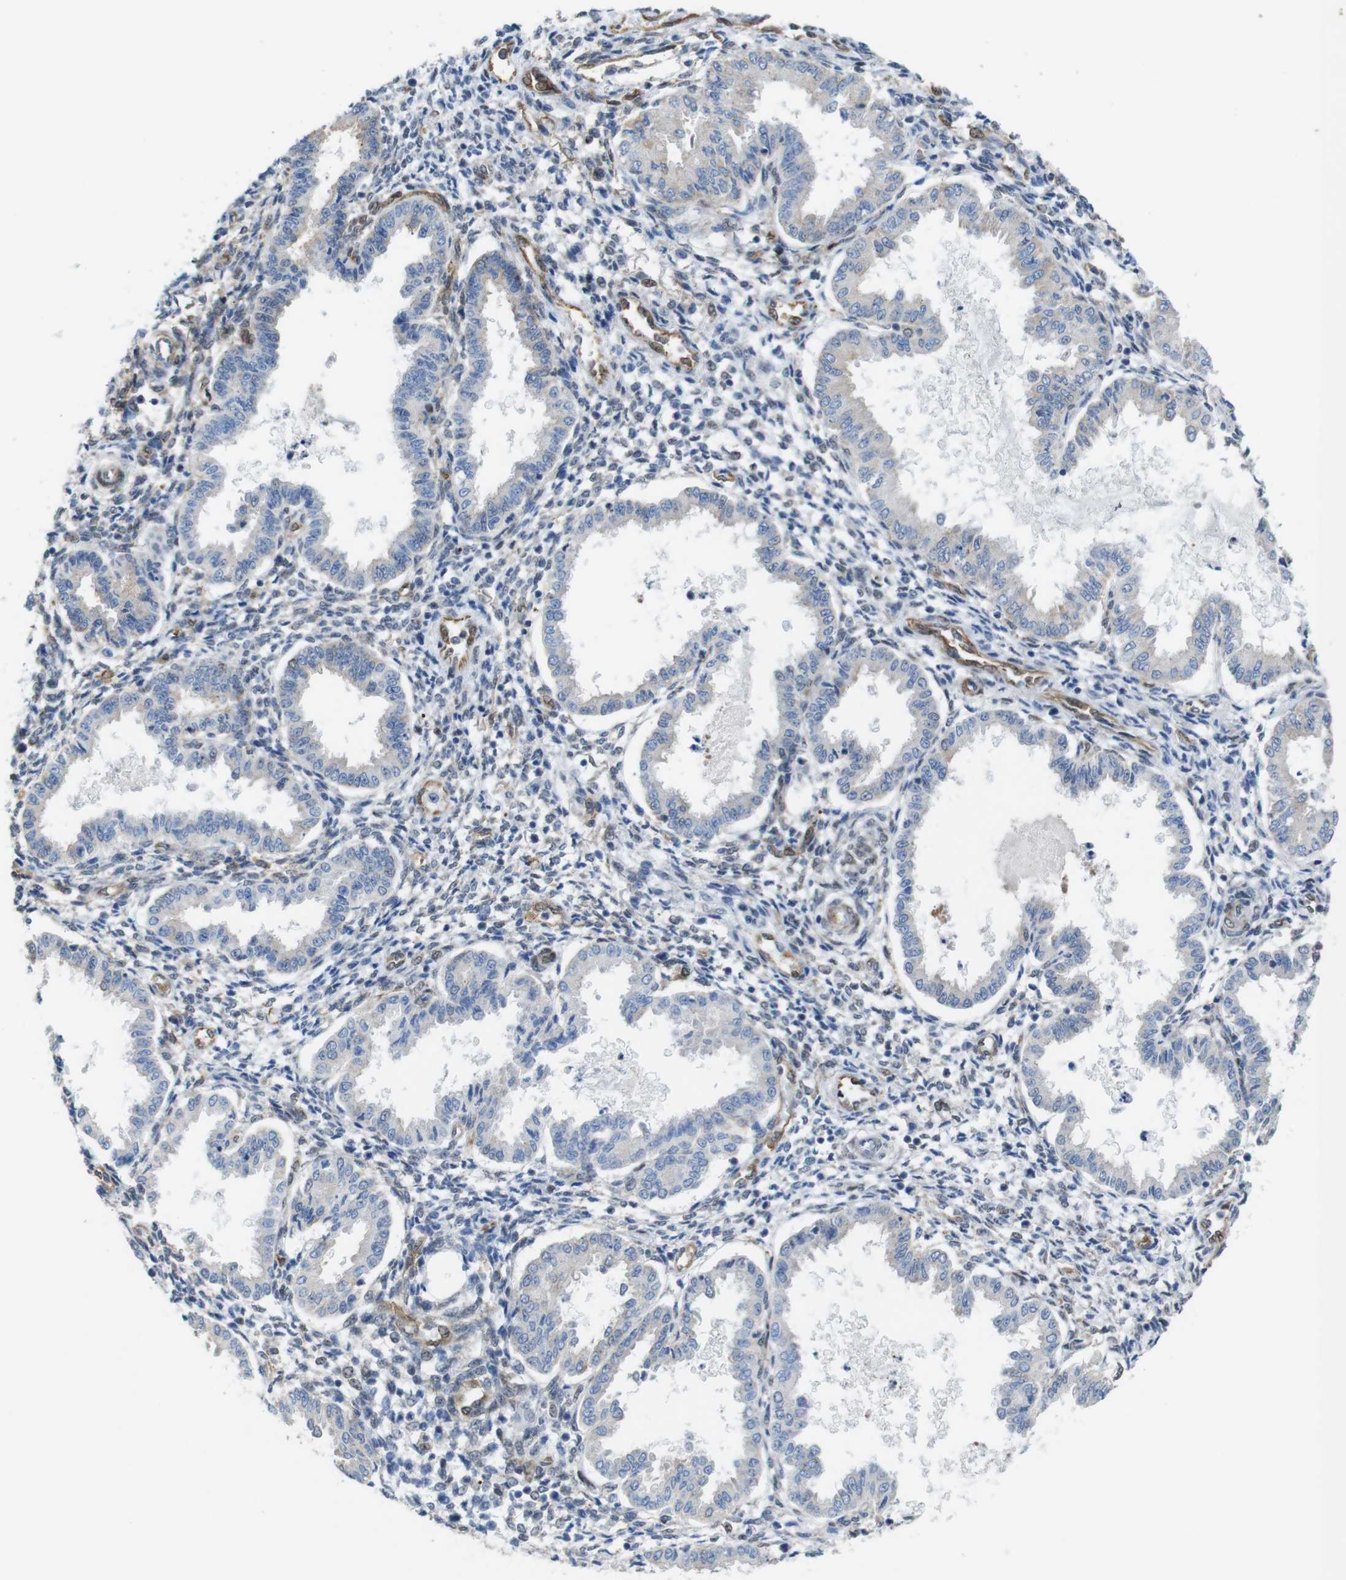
{"staining": {"intensity": "weak", "quantity": "<25%", "location": "cytoplasmic/membranous"}, "tissue": "endometrium", "cell_type": "Cells in endometrial stroma", "image_type": "normal", "snomed": [{"axis": "morphology", "description": "Normal tissue, NOS"}, {"axis": "topography", "description": "Endometrium"}], "caption": "Immunohistochemistry of unremarkable human endometrium exhibits no positivity in cells in endometrial stroma.", "gene": "PTGER4", "patient": {"sex": "female", "age": 33}}